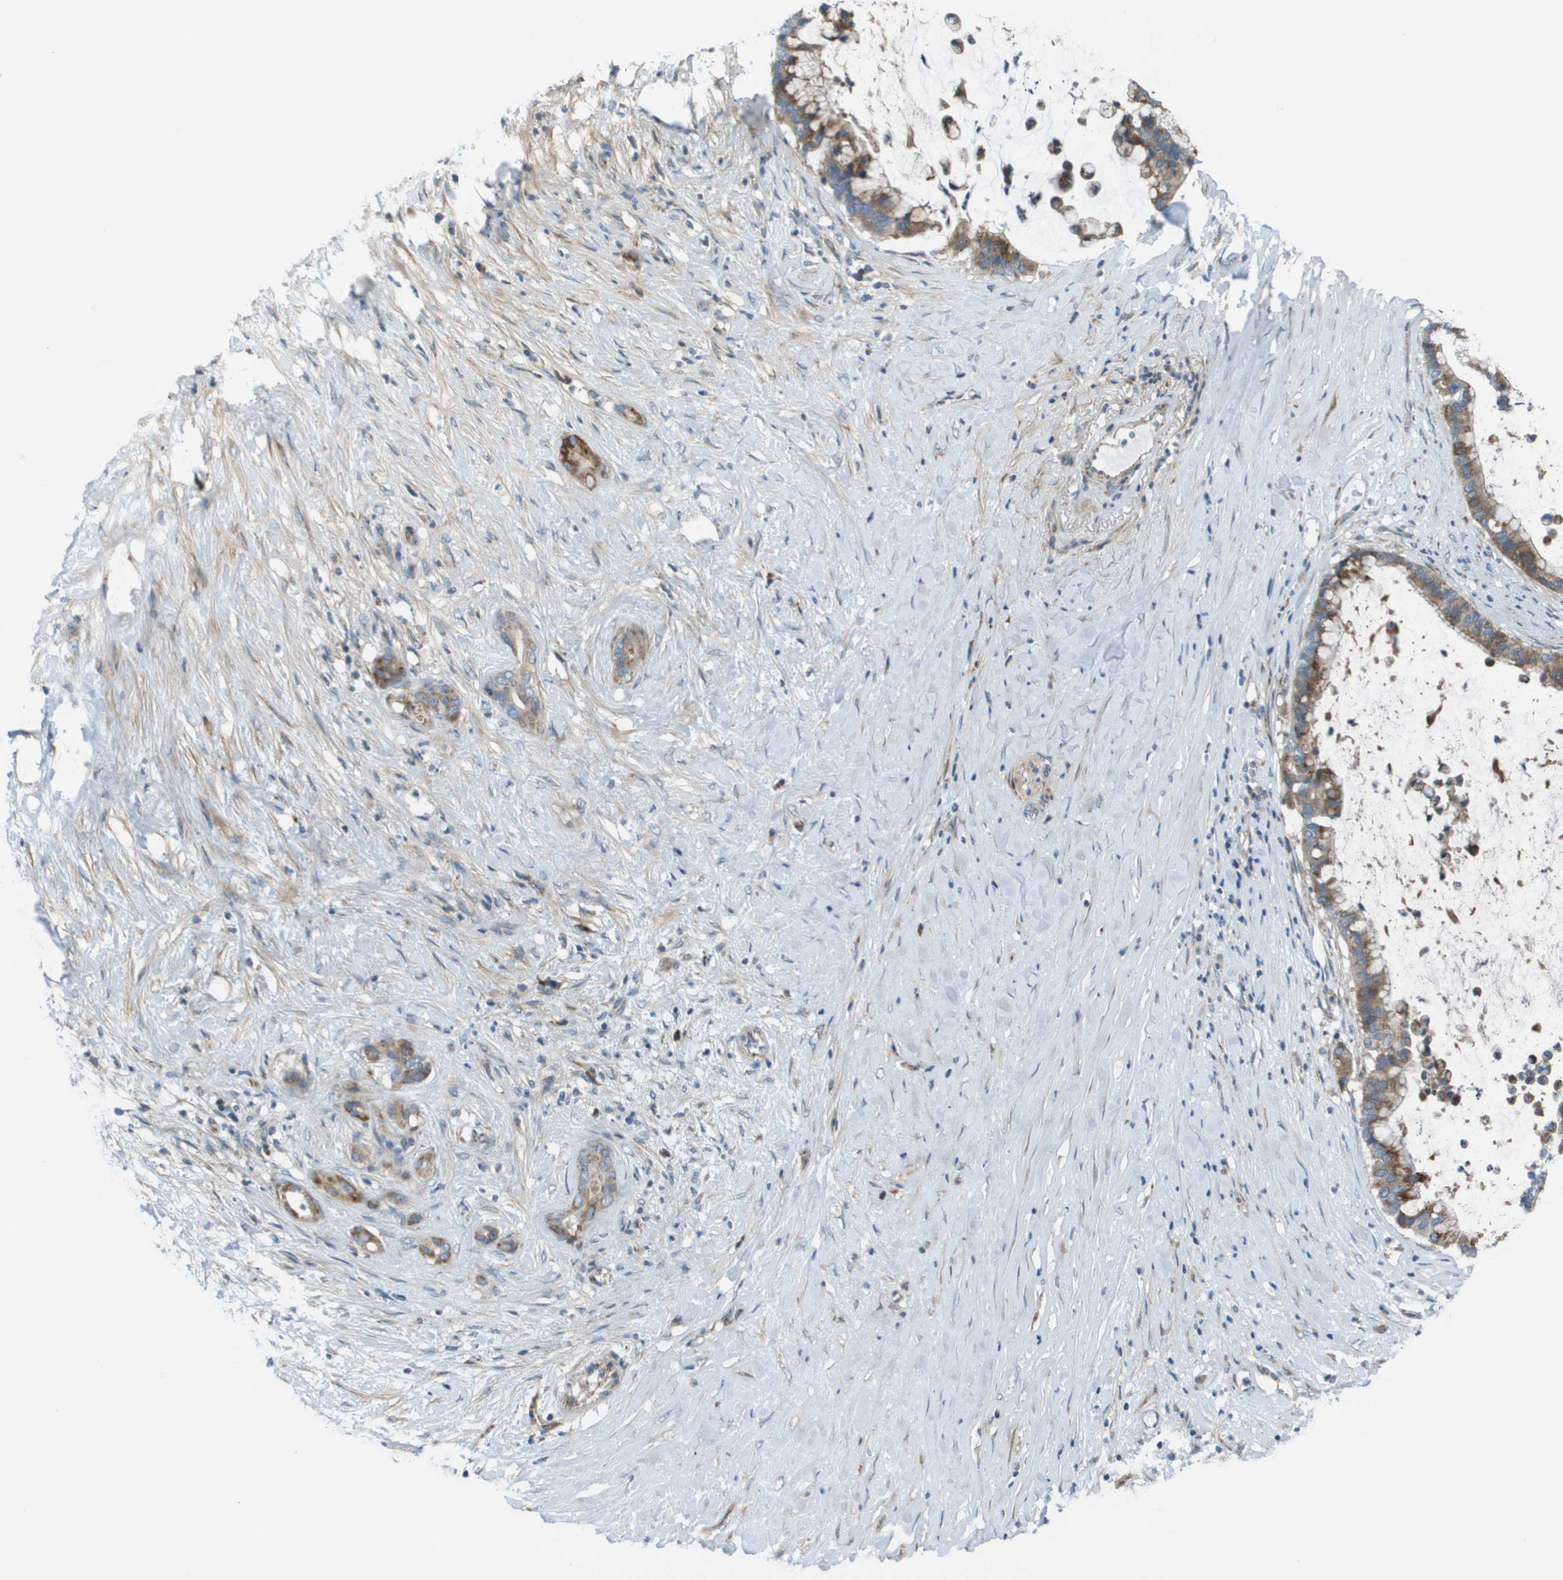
{"staining": {"intensity": "moderate", "quantity": ">75%", "location": "cytoplasmic/membranous"}, "tissue": "pancreatic cancer", "cell_type": "Tumor cells", "image_type": "cancer", "snomed": [{"axis": "morphology", "description": "Adenocarcinoma, NOS"}, {"axis": "topography", "description": "Pancreas"}], "caption": "Human adenocarcinoma (pancreatic) stained for a protein (brown) demonstrates moderate cytoplasmic/membranous positive expression in about >75% of tumor cells.", "gene": "GALNT6", "patient": {"sex": "male", "age": 41}}